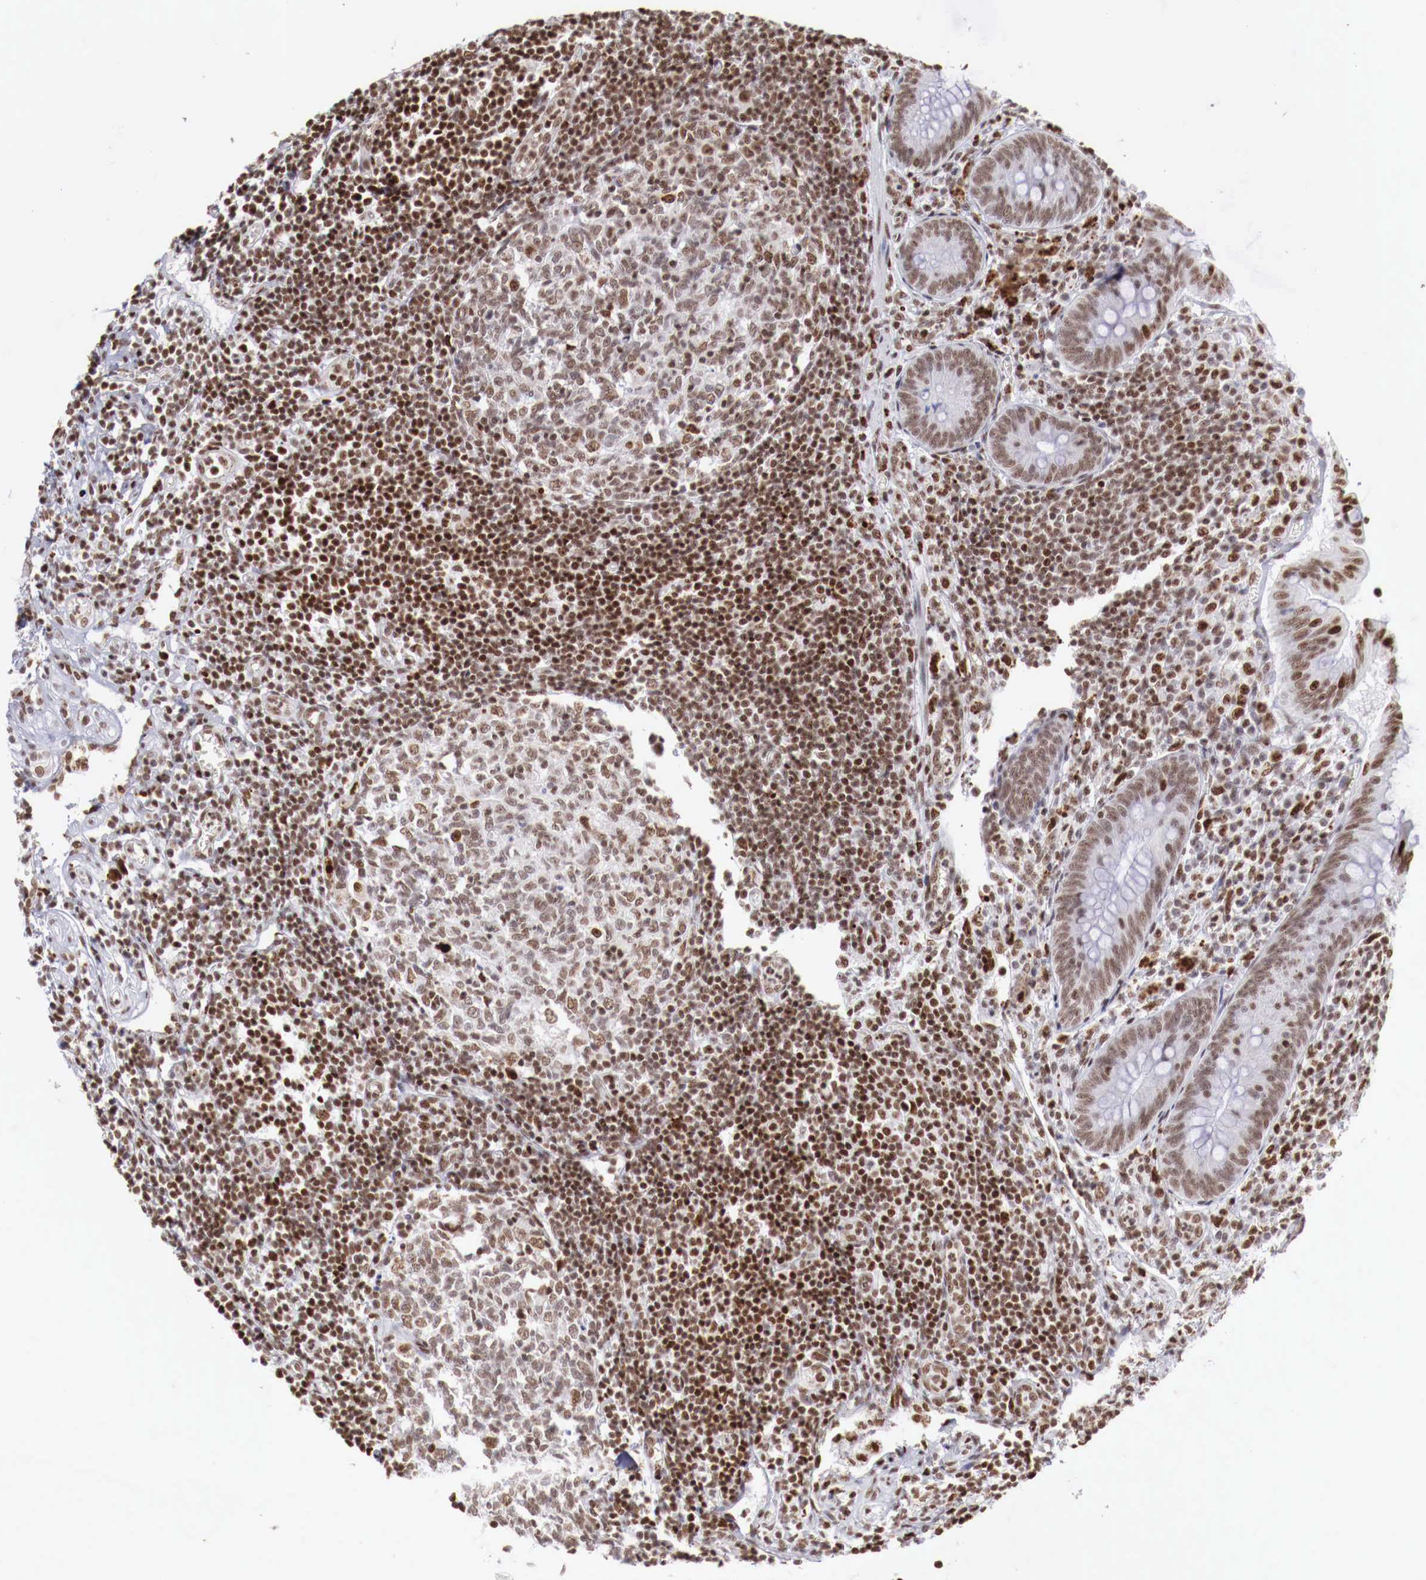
{"staining": {"intensity": "moderate", "quantity": ">75%", "location": "nuclear"}, "tissue": "appendix", "cell_type": "Glandular cells", "image_type": "normal", "snomed": [{"axis": "morphology", "description": "Normal tissue, NOS"}, {"axis": "topography", "description": "Appendix"}], "caption": "Immunohistochemical staining of benign appendix exhibits medium levels of moderate nuclear staining in about >75% of glandular cells.", "gene": "MAX", "patient": {"sex": "female", "age": 34}}